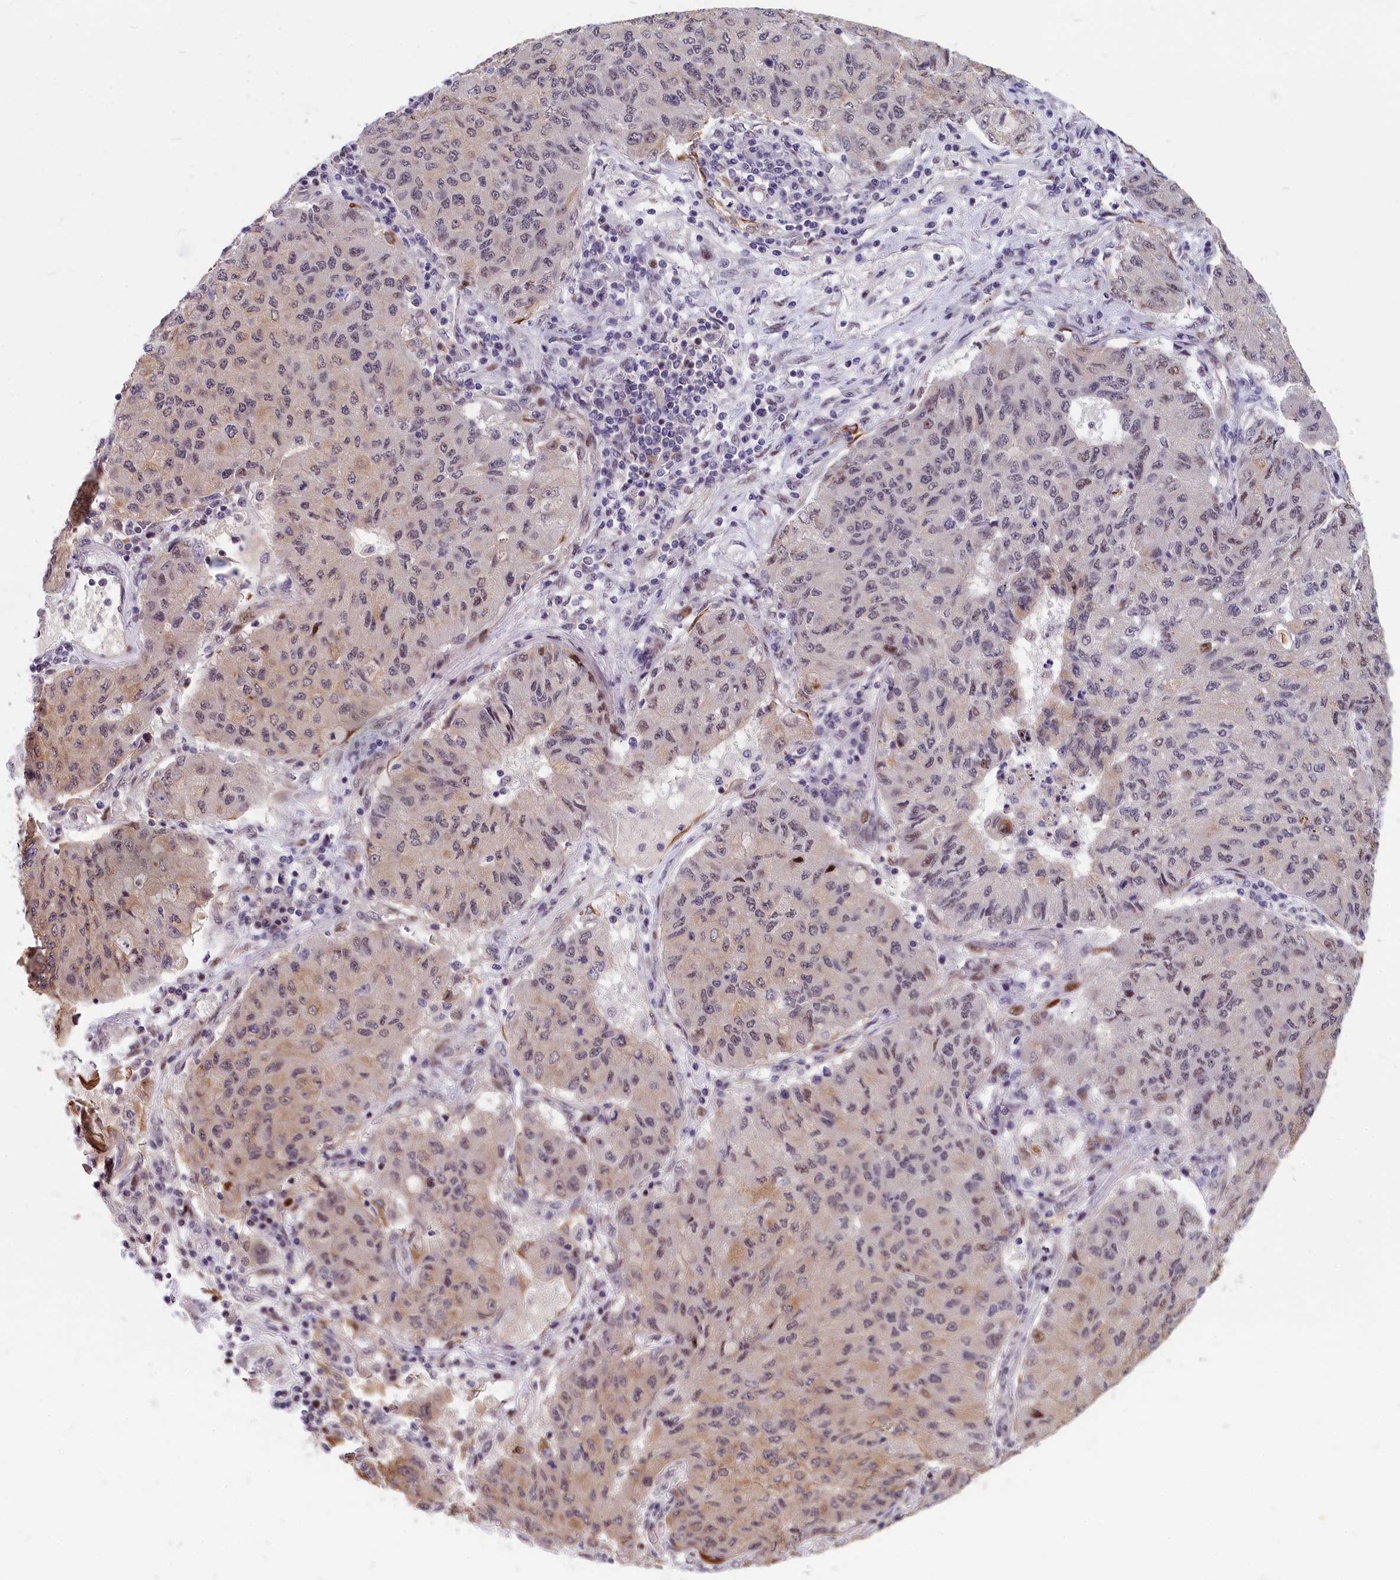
{"staining": {"intensity": "weak", "quantity": "<25%", "location": "cytoplasmic/membranous,nuclear"}, "tissue": "lung cancer", "cell_type": "Tumor cells", "image_type": "cancer", "snomed": [{"axis": "morphology", "description": "Squamous cell carcinoma, NOS"}, {"axis": "topography", "description": "Lung"}], "caption": "High power microscopy micrograph of an IHC micrograph of squamous cell carcinoma (lung), revealing no significant expression in tumor cells. (Brightfield microscopy of DAB immunohistochemistry (IHC) at high magnification).", "gene": "ANKRD34B", "patient": {"sex": "male", "age": 74}}